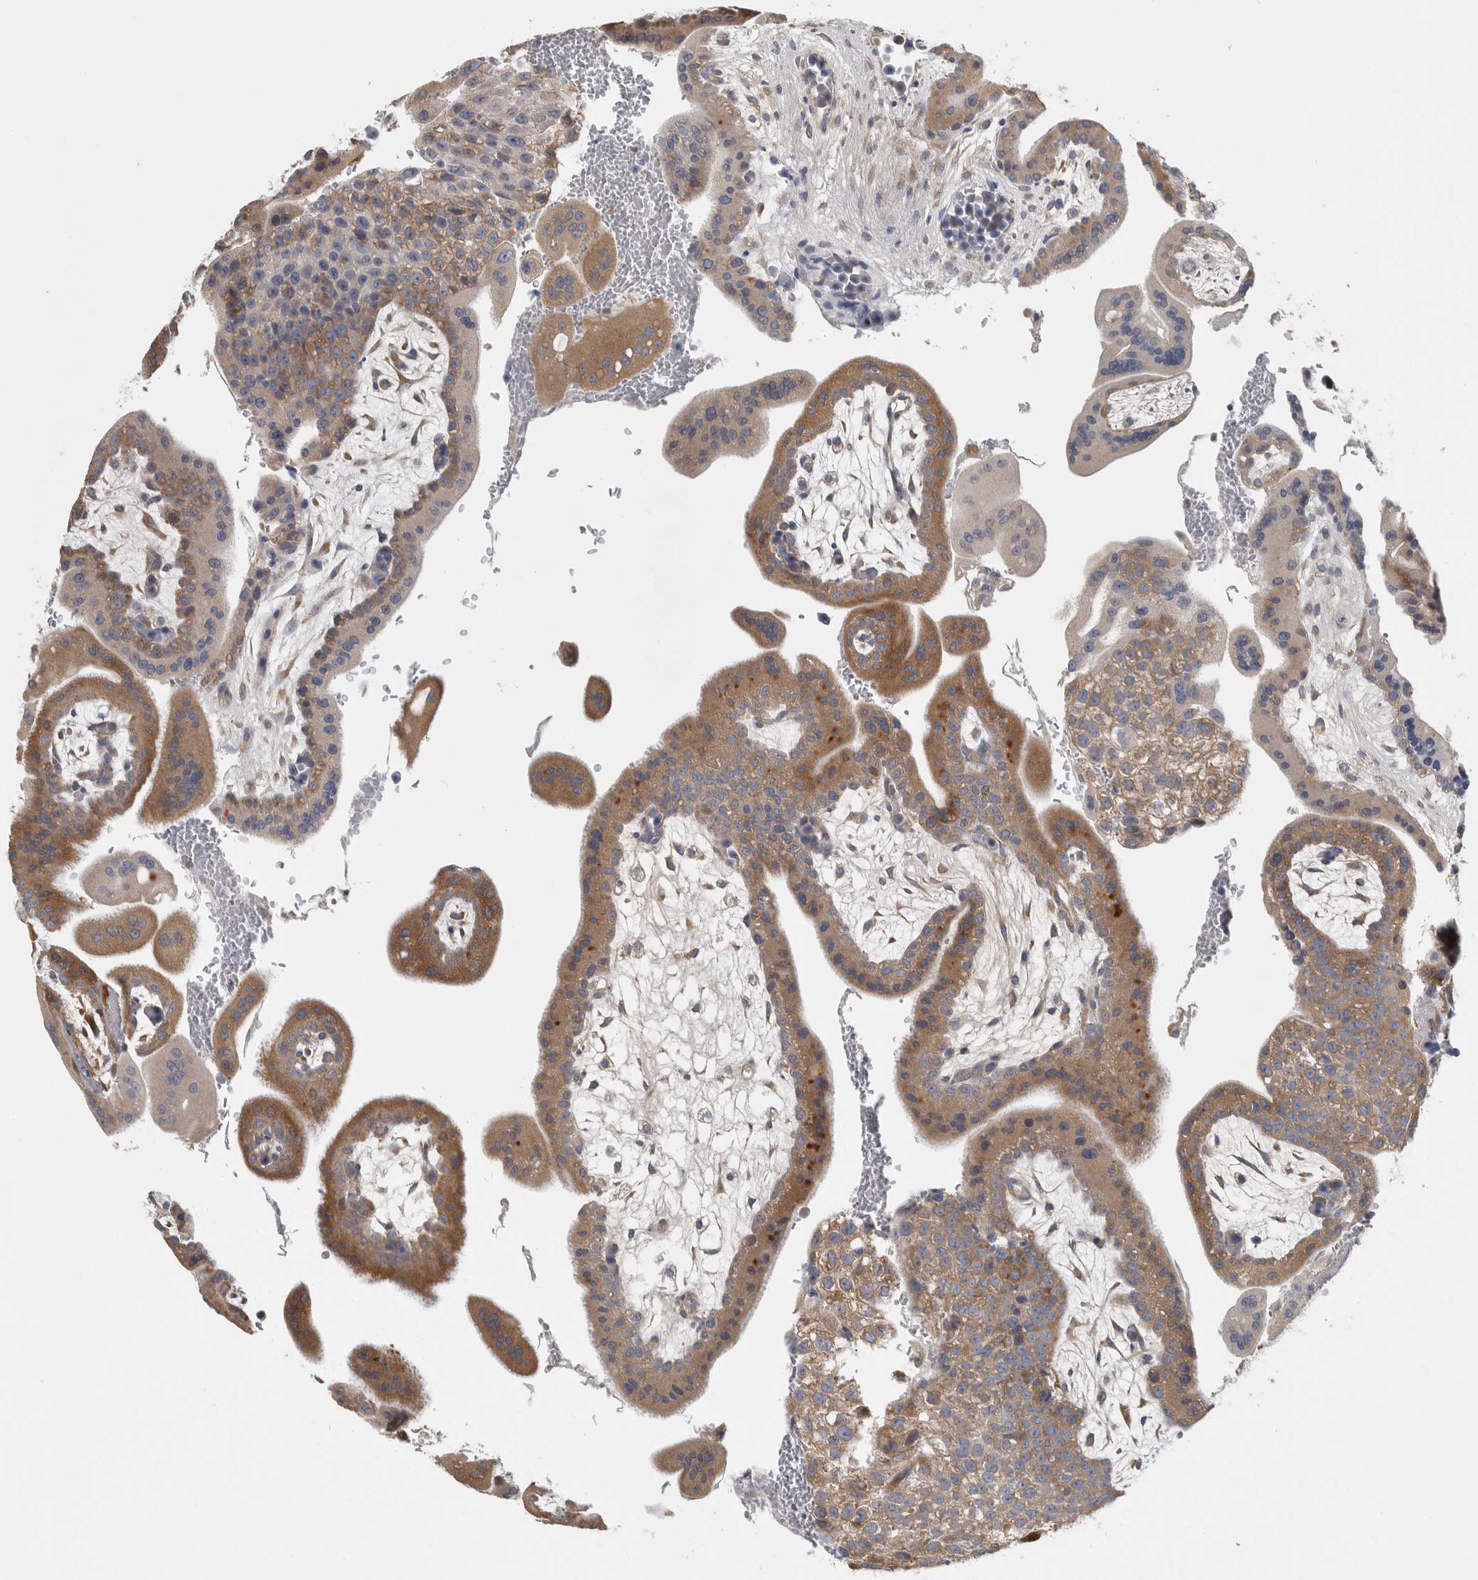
{"staining": {"intensity": "moderate", "quantity": ">75%", "location": "cytoplasmic/membranous"}, "tissue": "placenta", "cell_type": "Decidual cells", "image_type": "normal", "snomed": [{"axis": "morphology", "description": "Normal tissue, NOS"}, {"axis": "topography", "description": "Placenta"}], "caption": "Moderate cytoplasmic/membranous protein positivity is seen in about >75% of decidual cells in placenta. Using DAB (3,3'-diaminobenzidine) (brown) and hematoxylin (blue) stains, captured at high magnification using brightfield microscopy.", "gene": "ATXN2", "patient": {"sex": "female", "age": 35}}